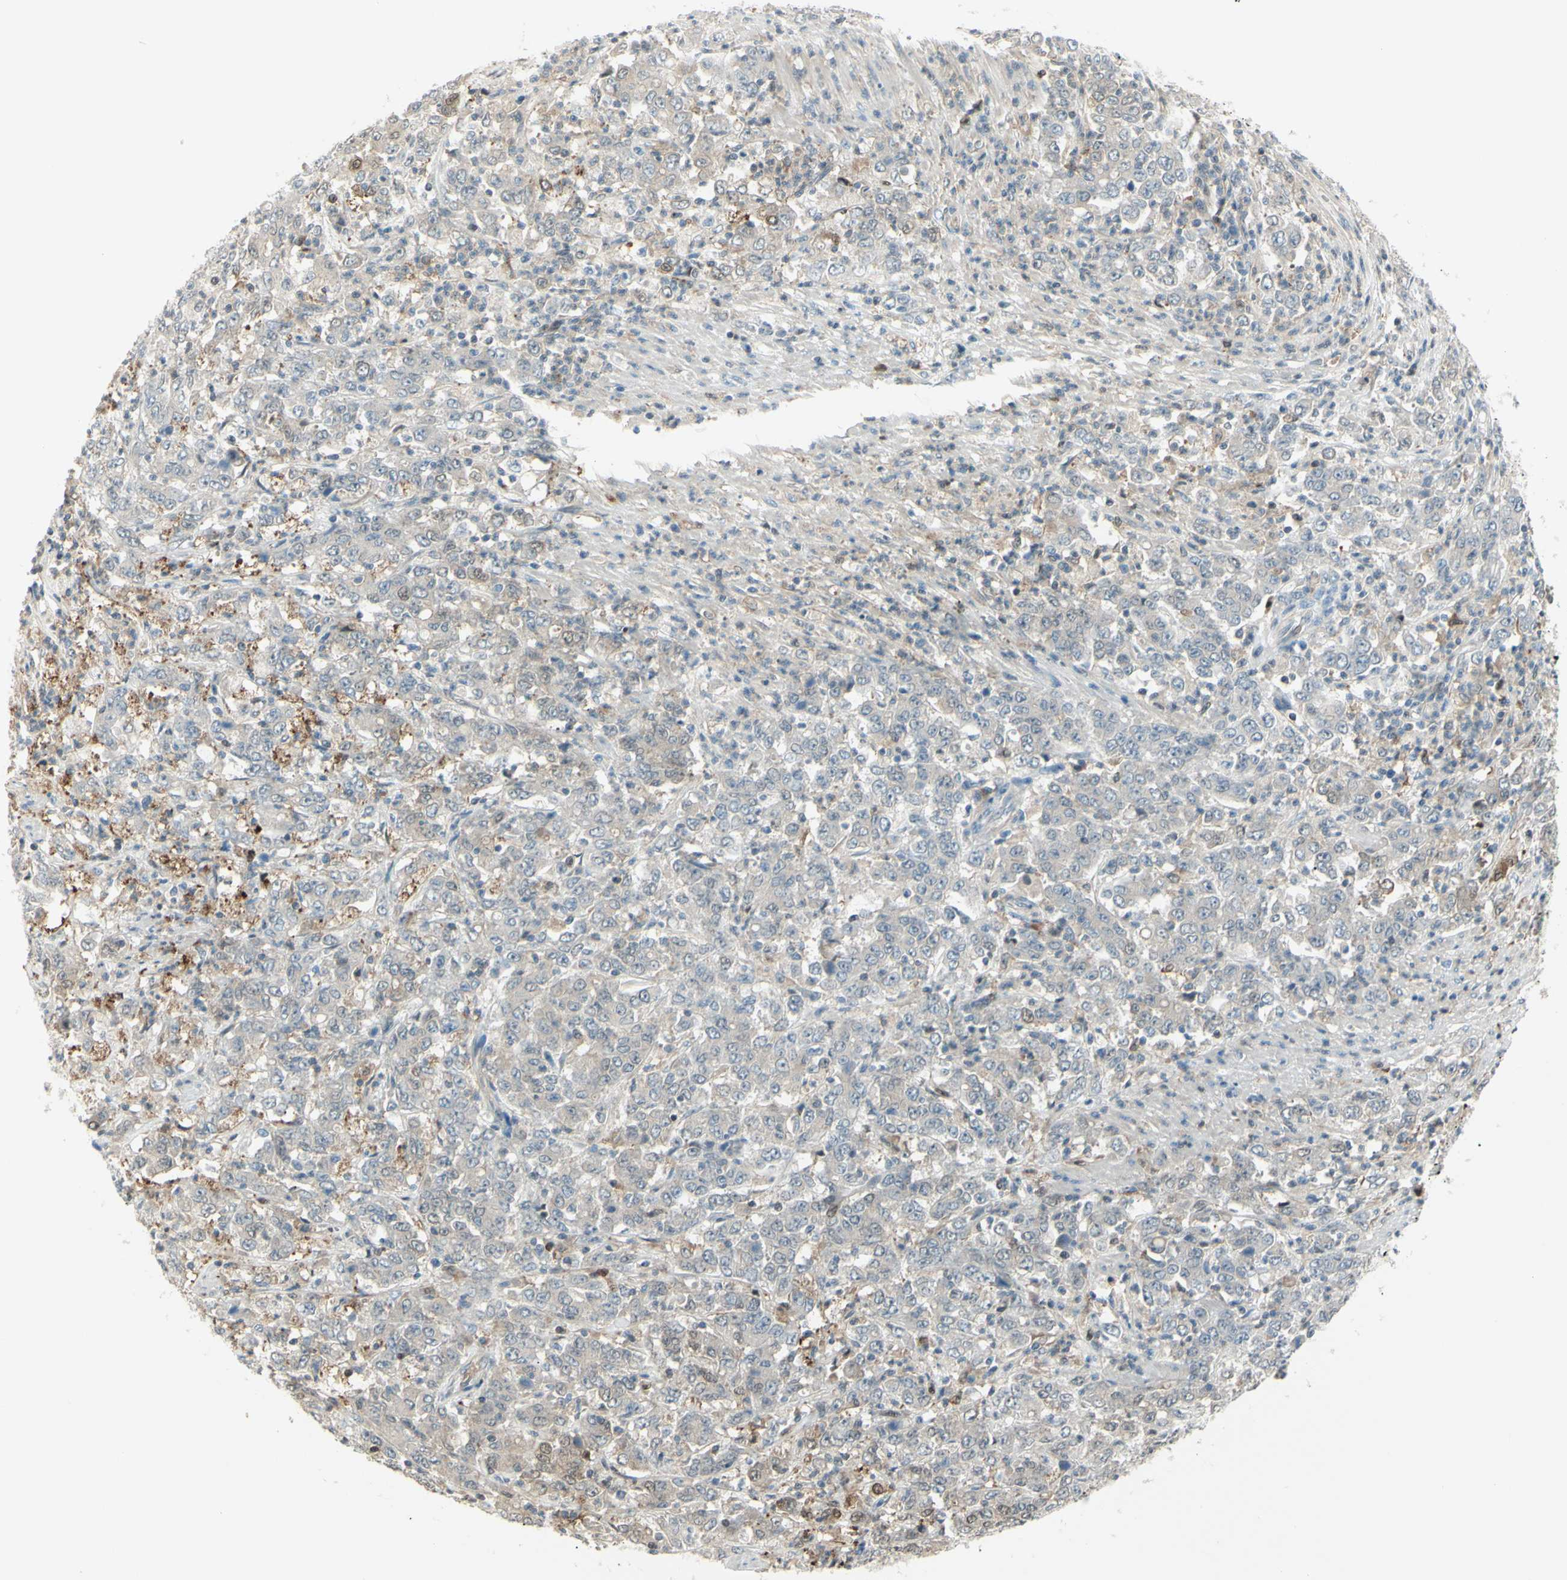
{"staining": {"intensity": "negative", "quantity": "none", "location": "none"}, "tissue": "stomach cancer", "cell_type": "Tumor cells", "image_type": "cancer", "snomed": [{"axis": "morphology", "description": "Adenocarcinoma, NOS"}, {"axis": "topography", "description": "Stomach, lower"}], "caption": "Human stomach cancer (adenocarcinoma) stained for a protein using immunohistochemistry (IHC) demonstrates no positivity in tumor cells.", "gene": "C1orf159", "patient": {"sex": "female", "age": 71}}